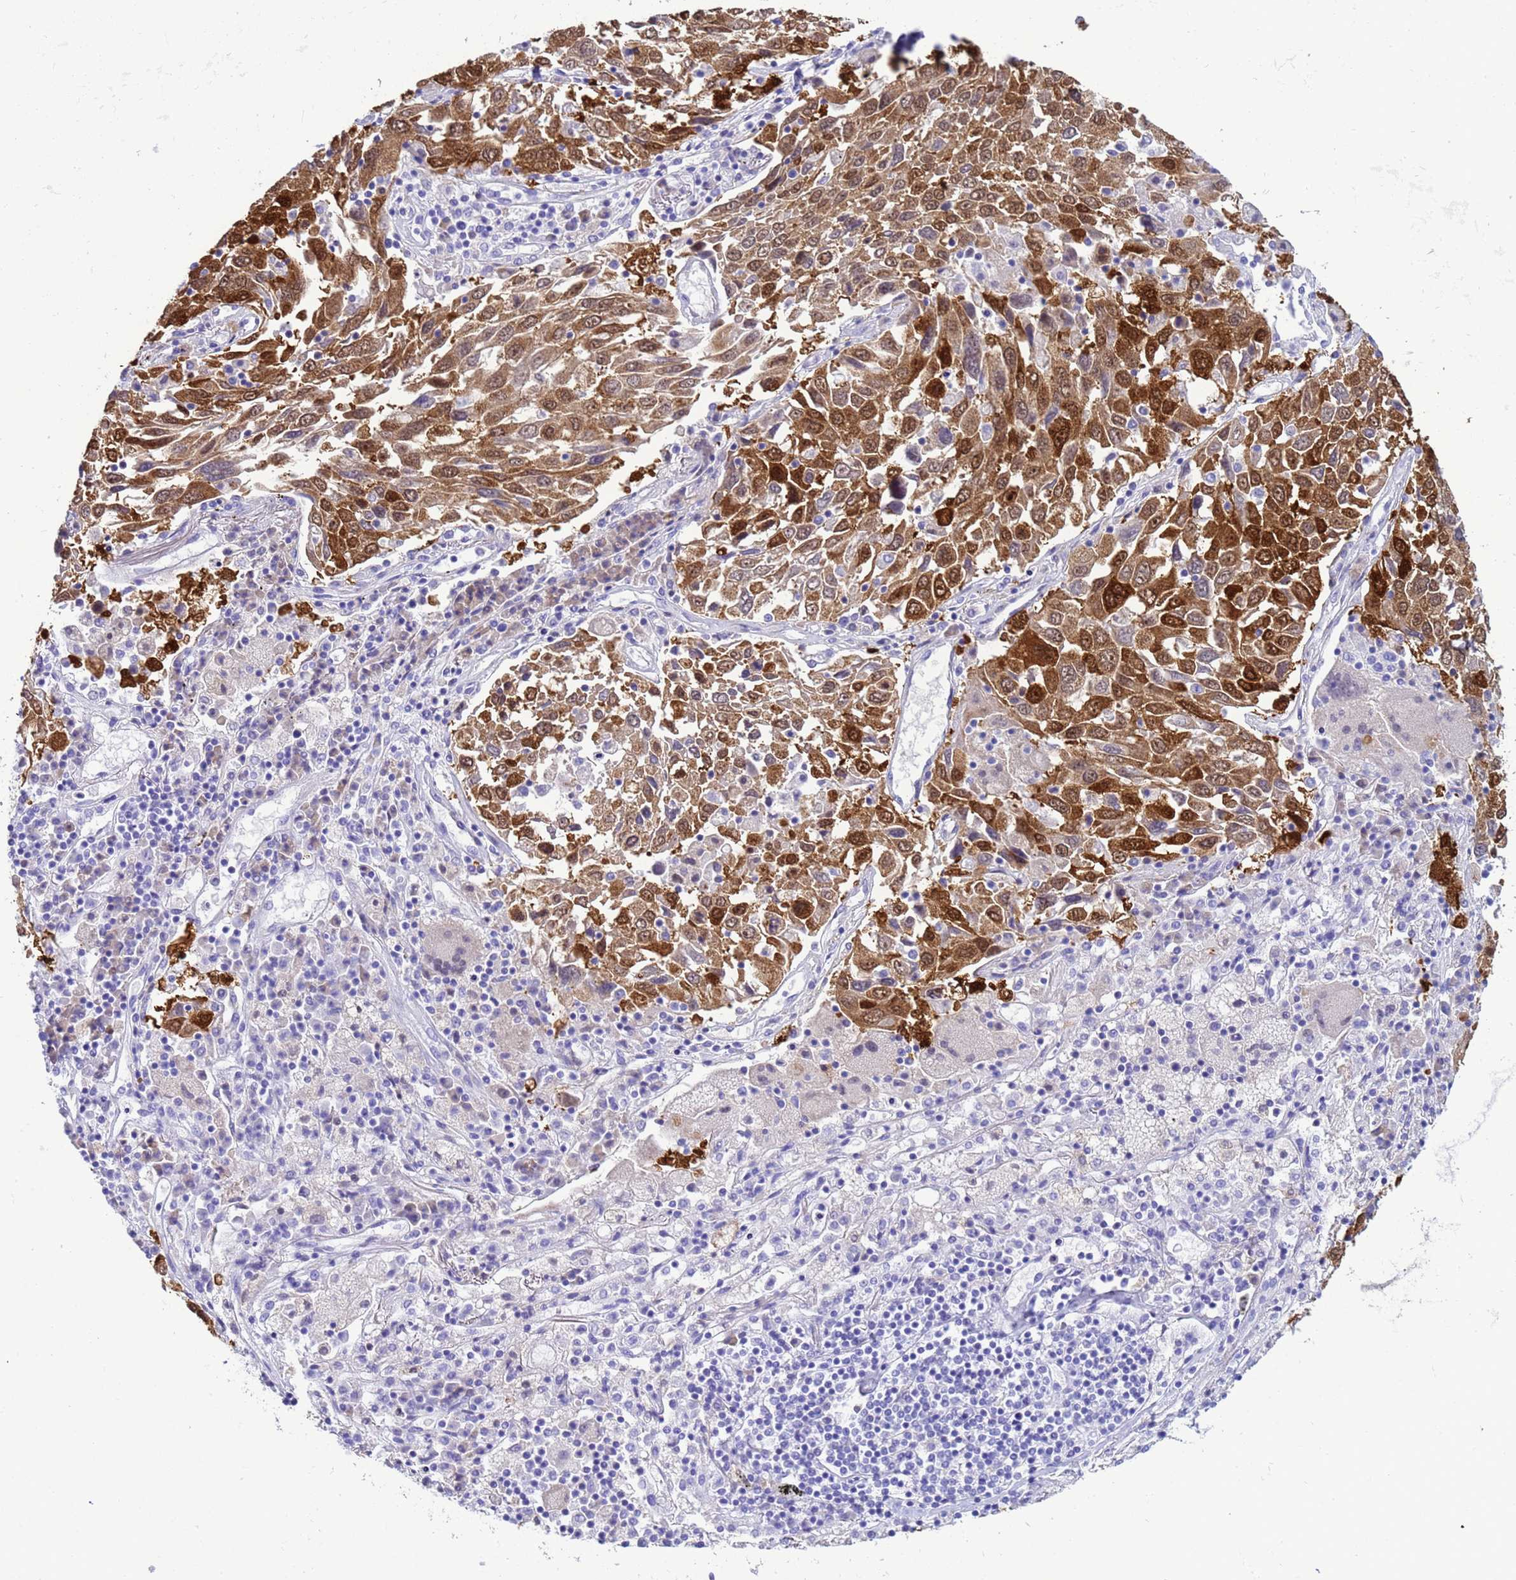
{"staining": {"intensity": "moderate", "quantity": ">75%", "location": "cytoplasmic/membranous,nuclear"}, "tissue": "lung cancer", "cell_type": "Tumor cells", "image_type": "cancer", "snomed": [{"axis": "morphology", "description": "Squamous cell carcinoma, NOS"}, {"axis": "topography", "description": "Lung"}], "caption": "DAB (3,3'-diaminobenzidine) immunohistochemical staining of squamous cell carcinoma (lung) displays moderate cytoplasmic/membranous and nuclear protein positivity in about >75% of tumor cells.", "gene": "AKR1C2", "patient": {"sex": "male", "age": 65}}